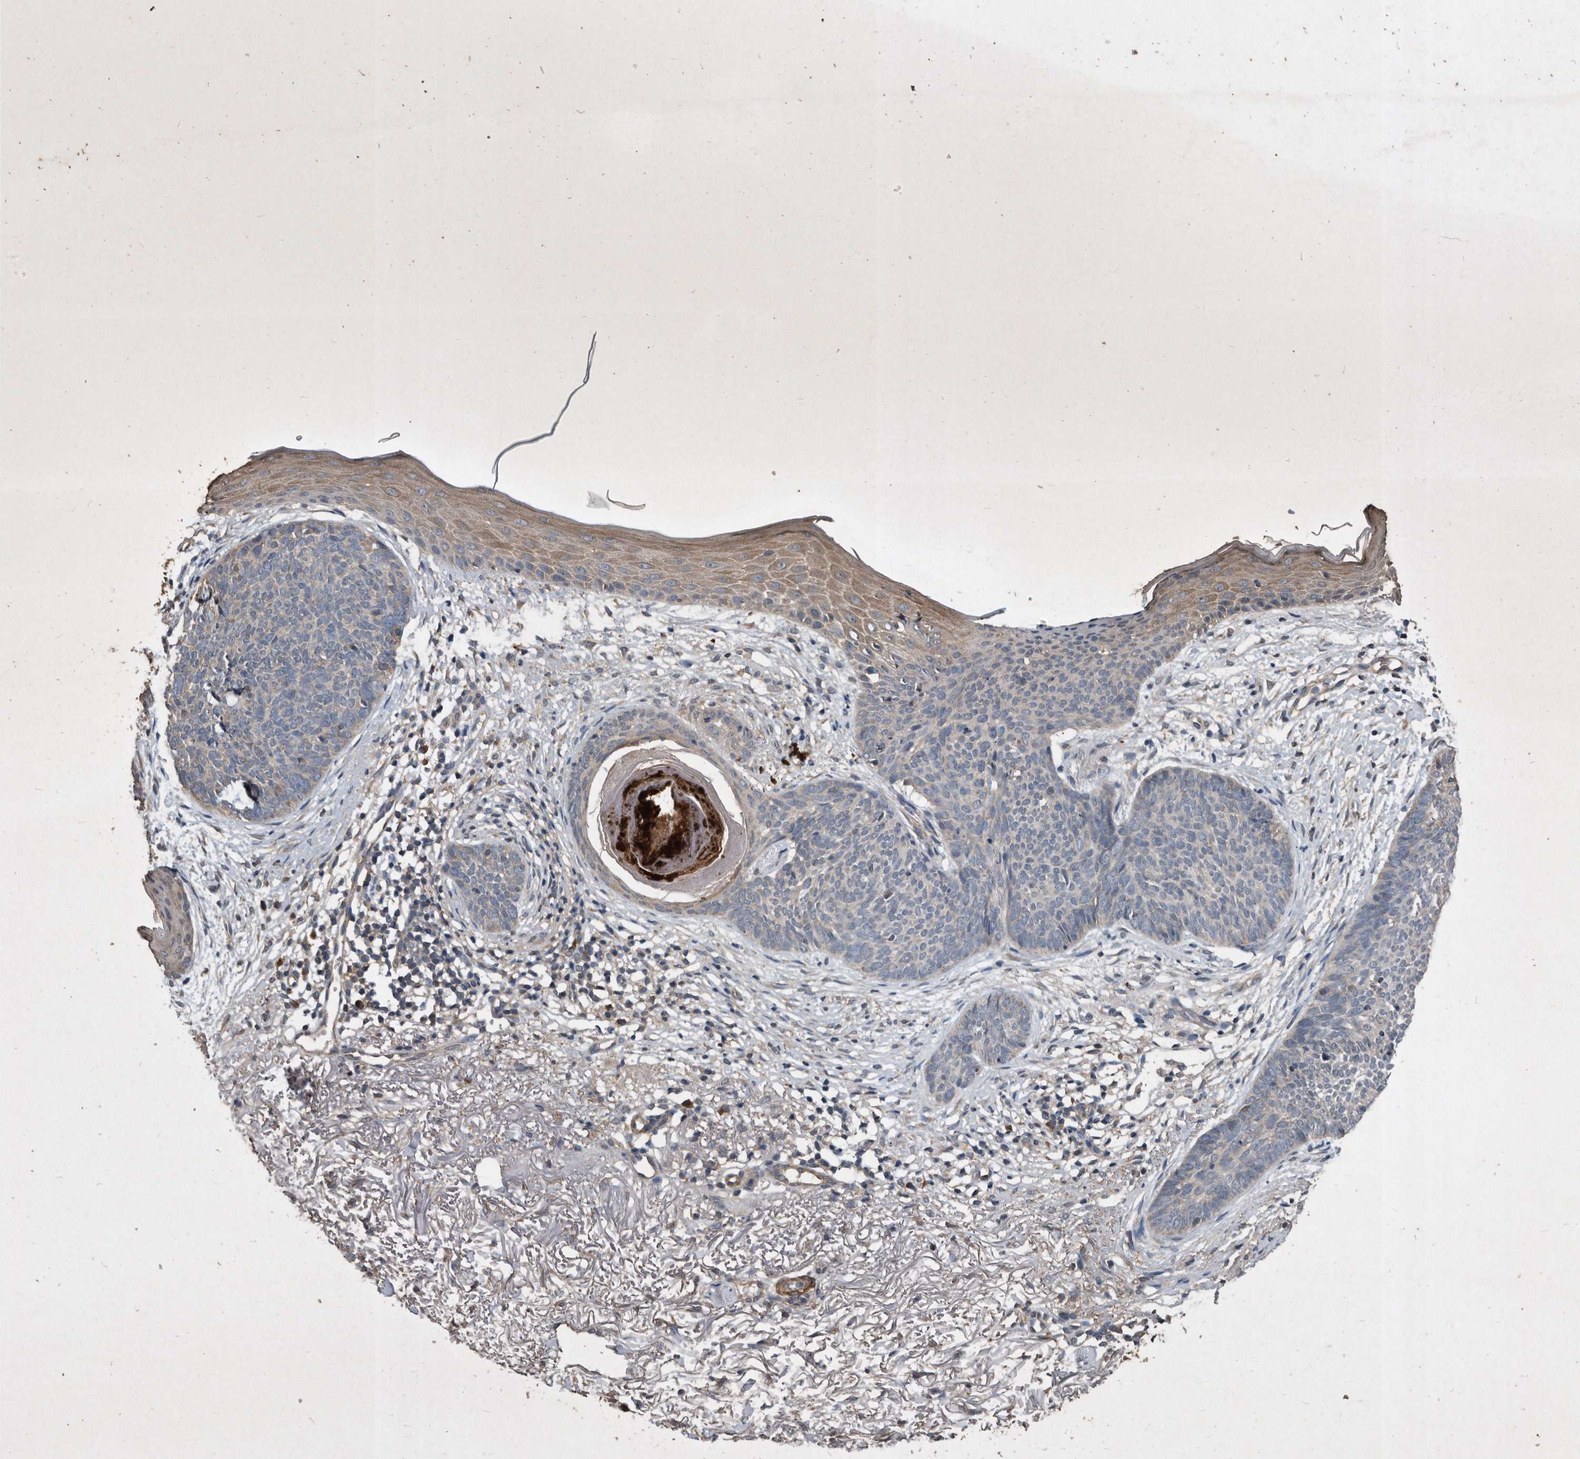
{"staining": {"intensity": "weak", "quantity": "<25%", "location": "cytoplasmic/membranous"}, "tissue": "skin cancer", "cell_type": "Tumor cells", "image_type": "cancer", "snomed": [{"axis": "morphology", "description": "Basal cell carcinoma"}, {"axis": "topography", "description": "Skin"}], "caption": "Immunohistochemistry micrograph of skin cancer (basal cell carcinoma) stained for a protein (brown), which shows no staining in tumor cells.", "gene": "NRBP1", "patient": {"sex": "female", "age": 70}}